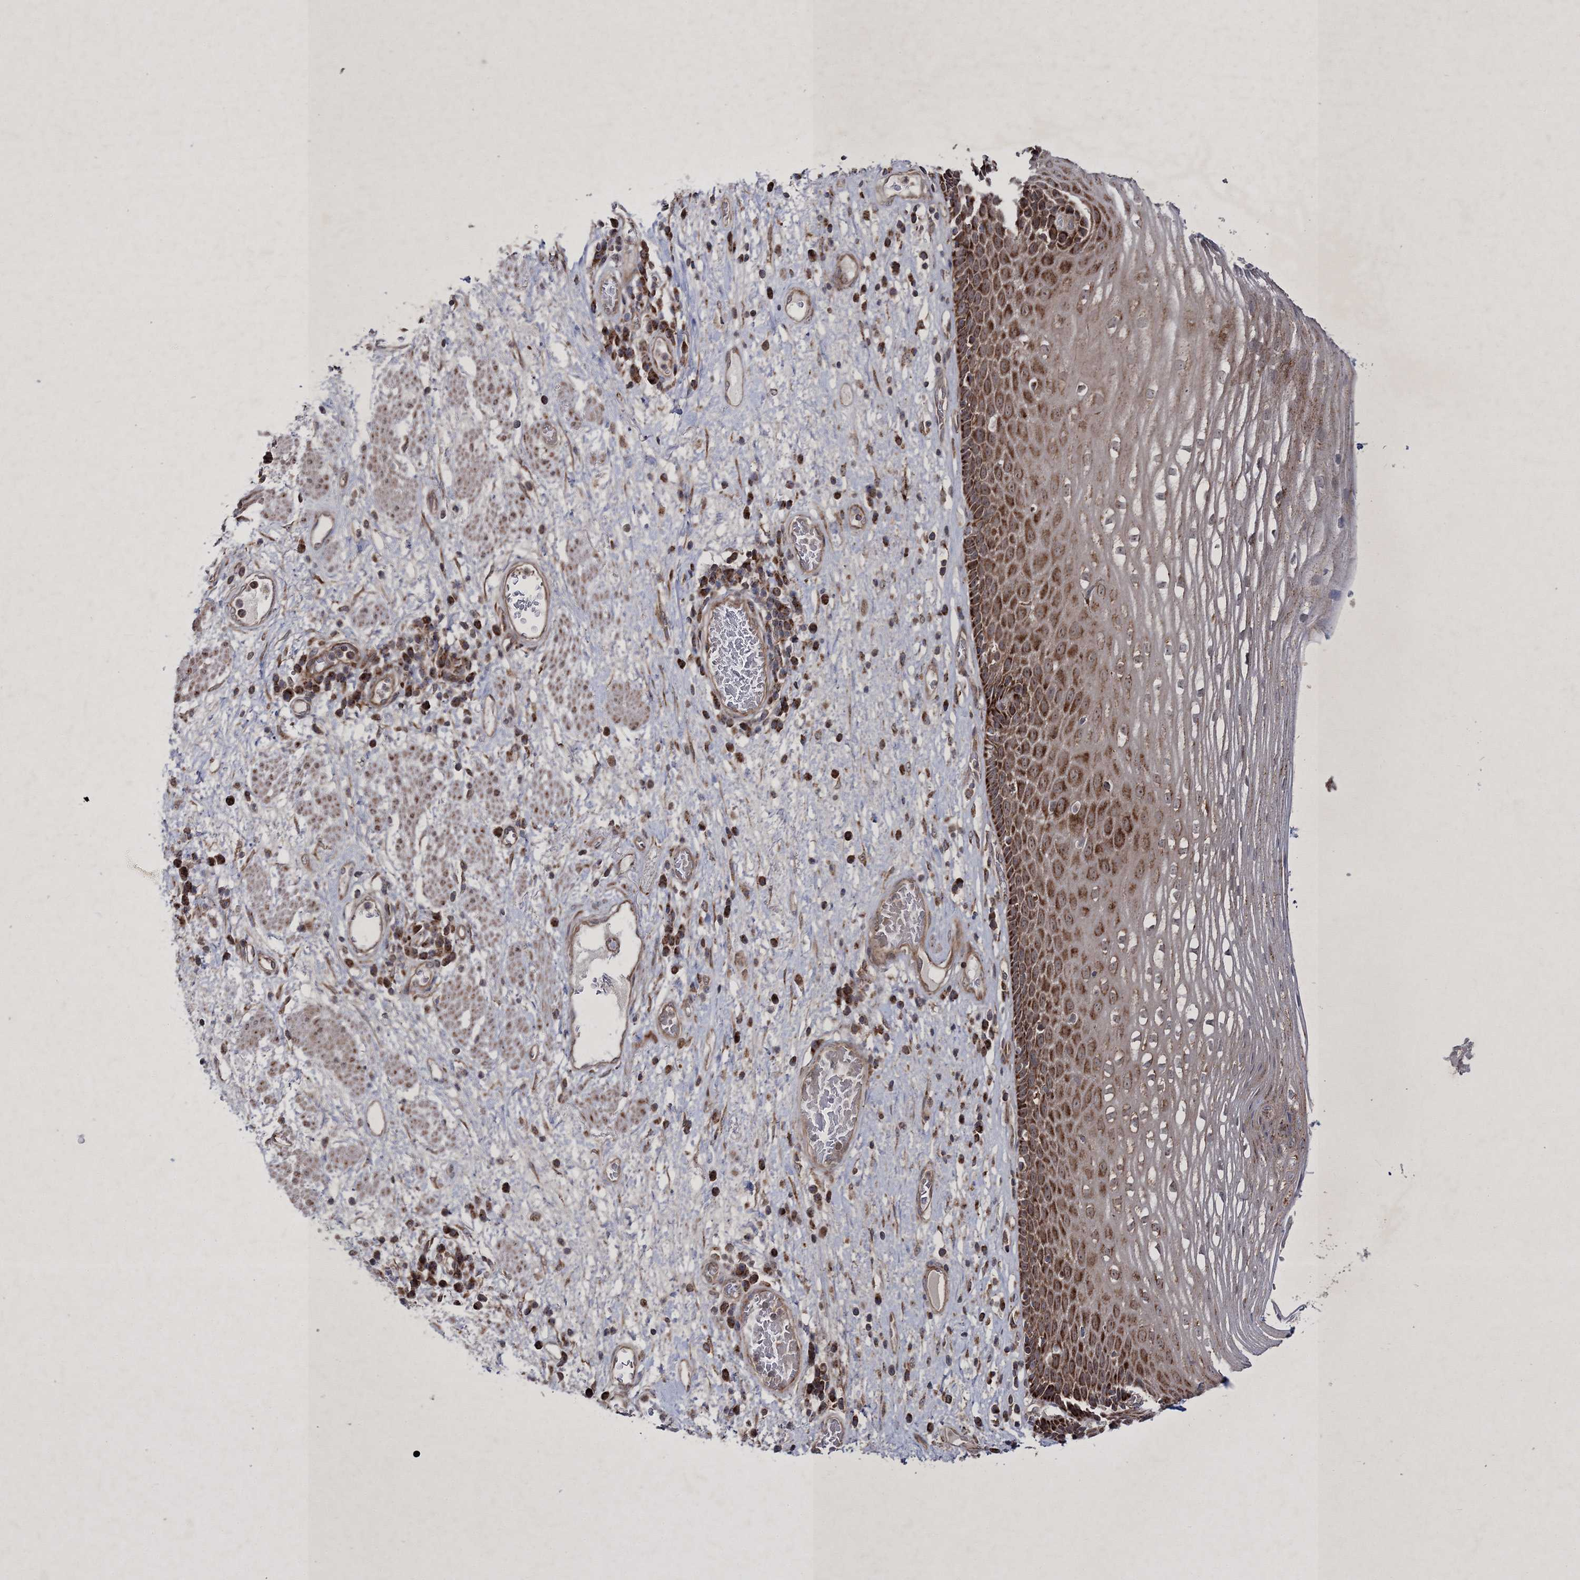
{"staining": {"intensity": "strong", "quantity": ">75%", "location": "cytoplasmic/membranous"}, "tissue": "esophagus", "cell_type": "Squamous epithelial cells", "image_type": "normal", "snomed": [{"axis": "morphology", "description": "Normal tissue, NOS"}, {"axis": "morphology", "description": "Adenocarcinoma, NOS"}, {"axis": "topography", "description": "Esophagus"}], "caption": "Benign esophagus displays strong cytoplasmic/membranous staining in about >75% of squamous epithelial cells, visualized by immunohistochemistry.", "gene": "SCRN3", "patient": {"sex": "male", "age": 62}}